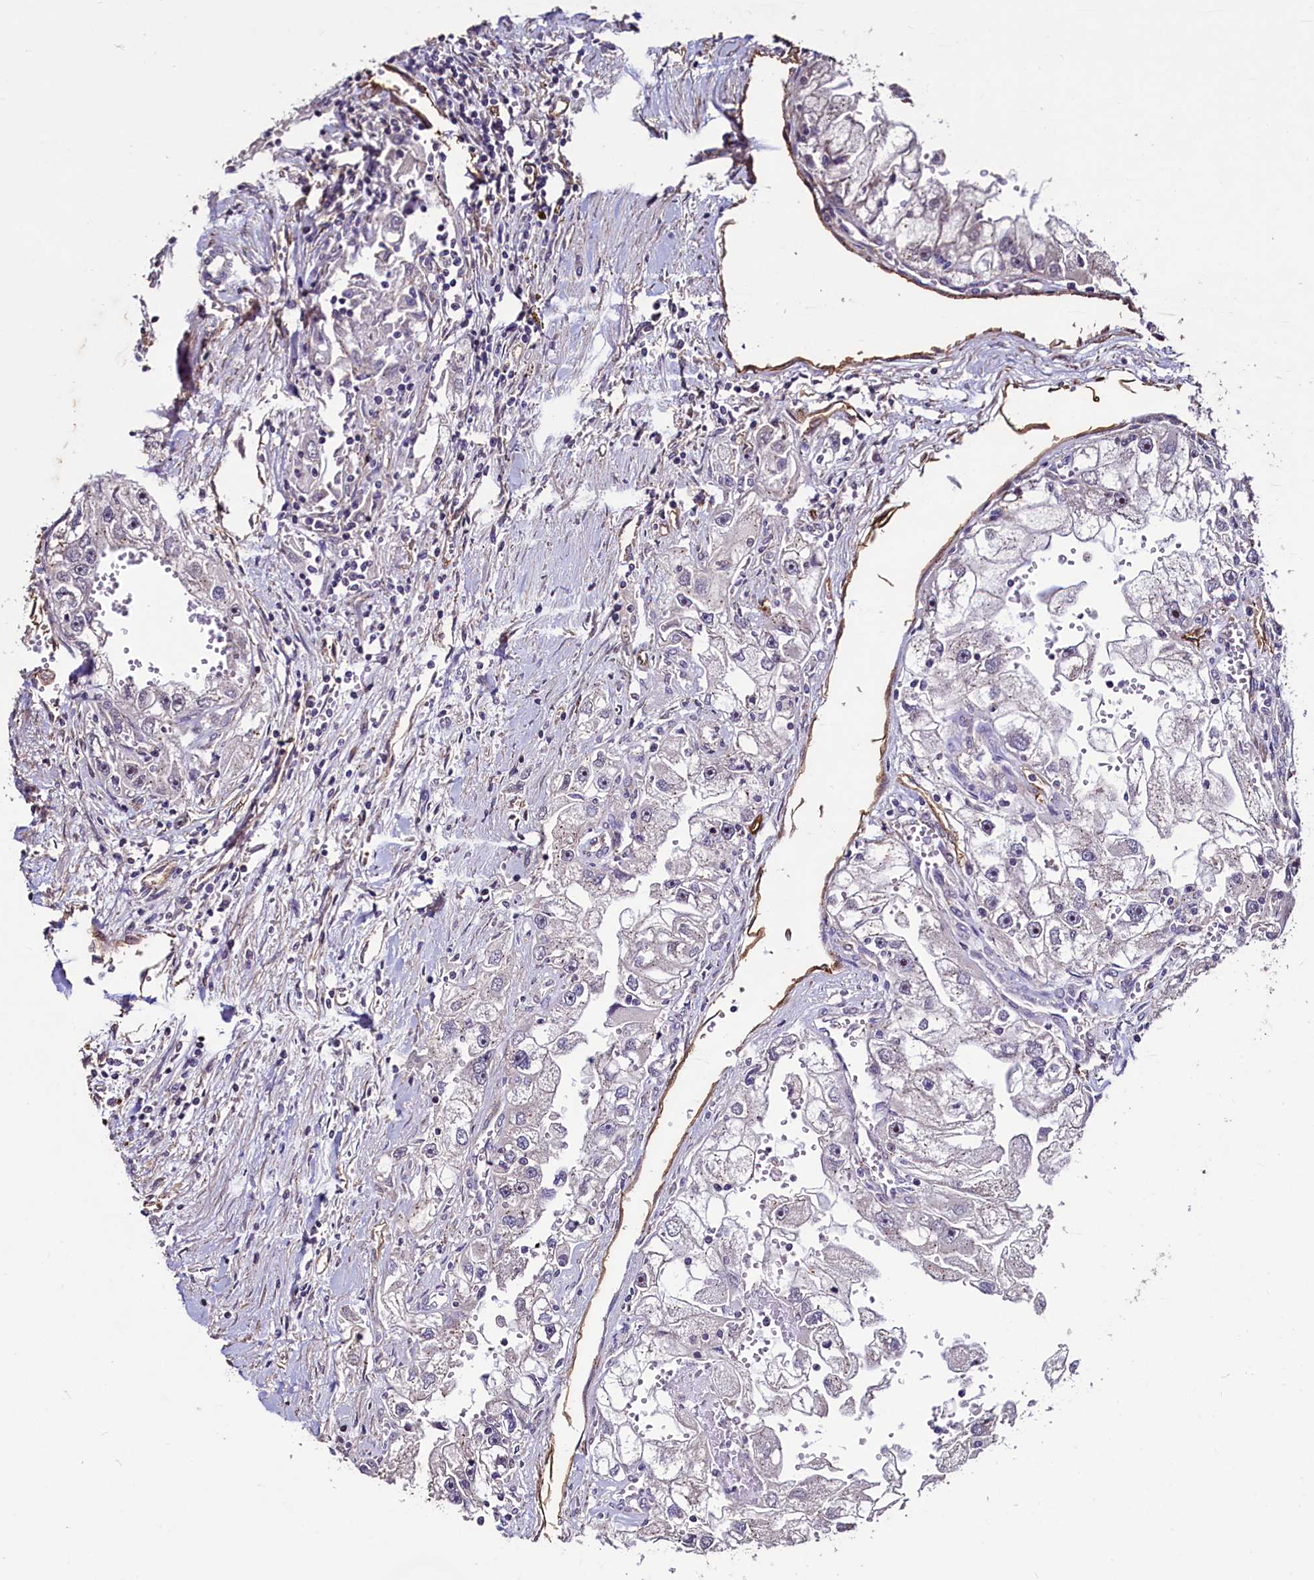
{"staining": {"intensity": "negative", "quantity": "none", "location": "none"}, "tissue": "renal cancer", "cell_type": "Tumor cells", "image_type": "cancer", "snomed": [{"axis": "morphology", "description": "Adenocarcinoma, NOS"}, {"axis": "topography", "description": "Kidney"}], "caption": "This is a photomicrograph of immunohistochemistry staining of renal cancer (adenocarcinoma), which shows no expression in tumor cells.", "gene": "PALM", "patient": {"sex": "male", "age": 63}}